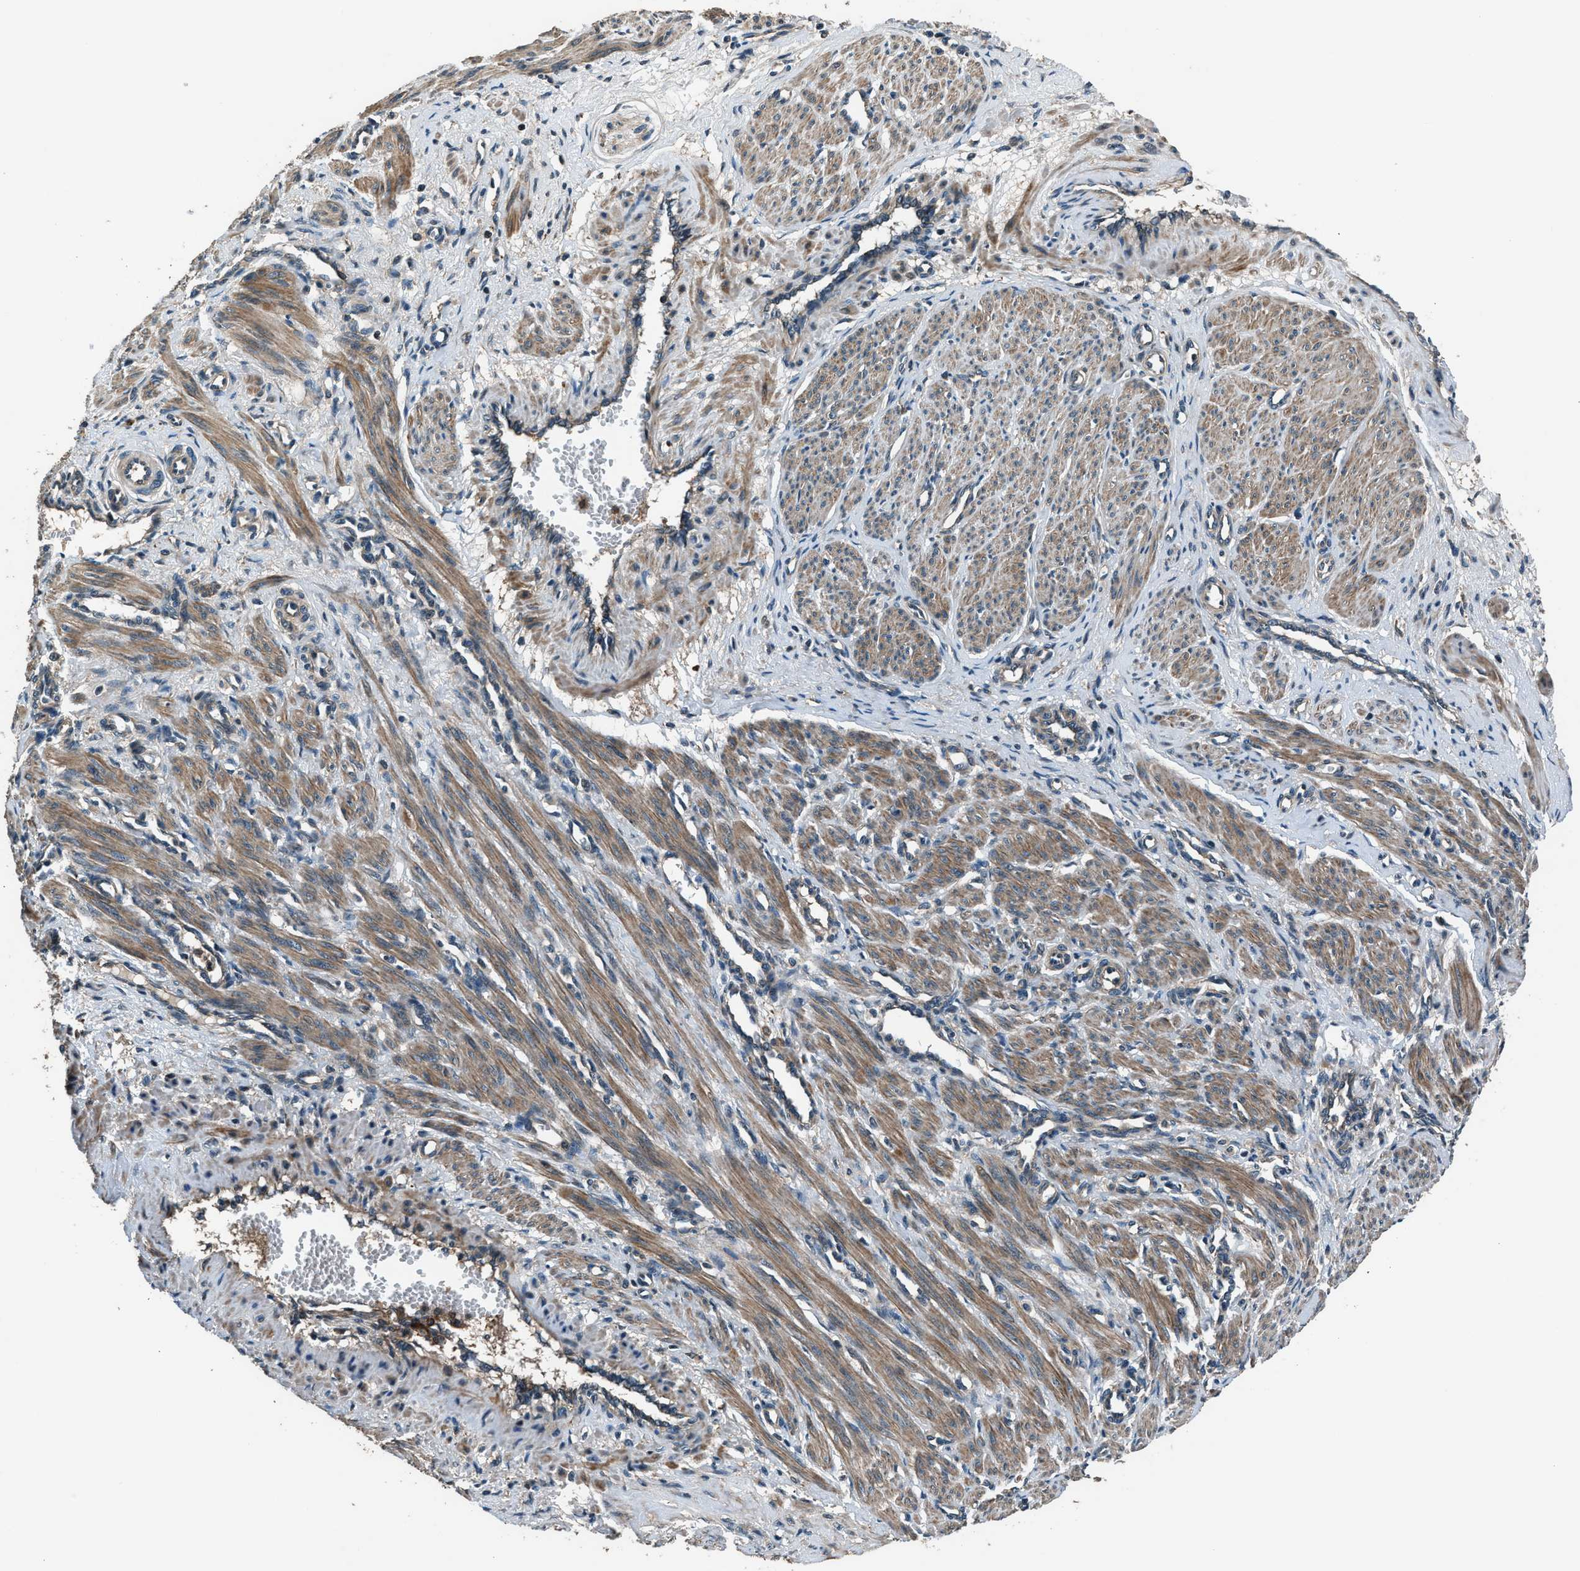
{"staining": {"intensity": "strong", "quantity": "25%-75%", "location": "cytoplasmic/membranous"}, "tissue": "smooth muscle", "cell_type": "Smooth muscle cells", "image_type": "normal", "snomed": [{"axis": "morphology", "description": "Normal tissue, NOS"}, {"axis": "topography", "description": "Endometrium"}], "caption": "Protein staining reveals strong cytoplasmic/membranous expression in about 25%-75% of smooth muscle cells in benign smooth muscle. (DAB (3,3'-diaminobenzidine) IHC with brightfield microscopy, high magnification).", "gene": "ARHGEF11", "patient": {"sex": "female", "age": 33}}